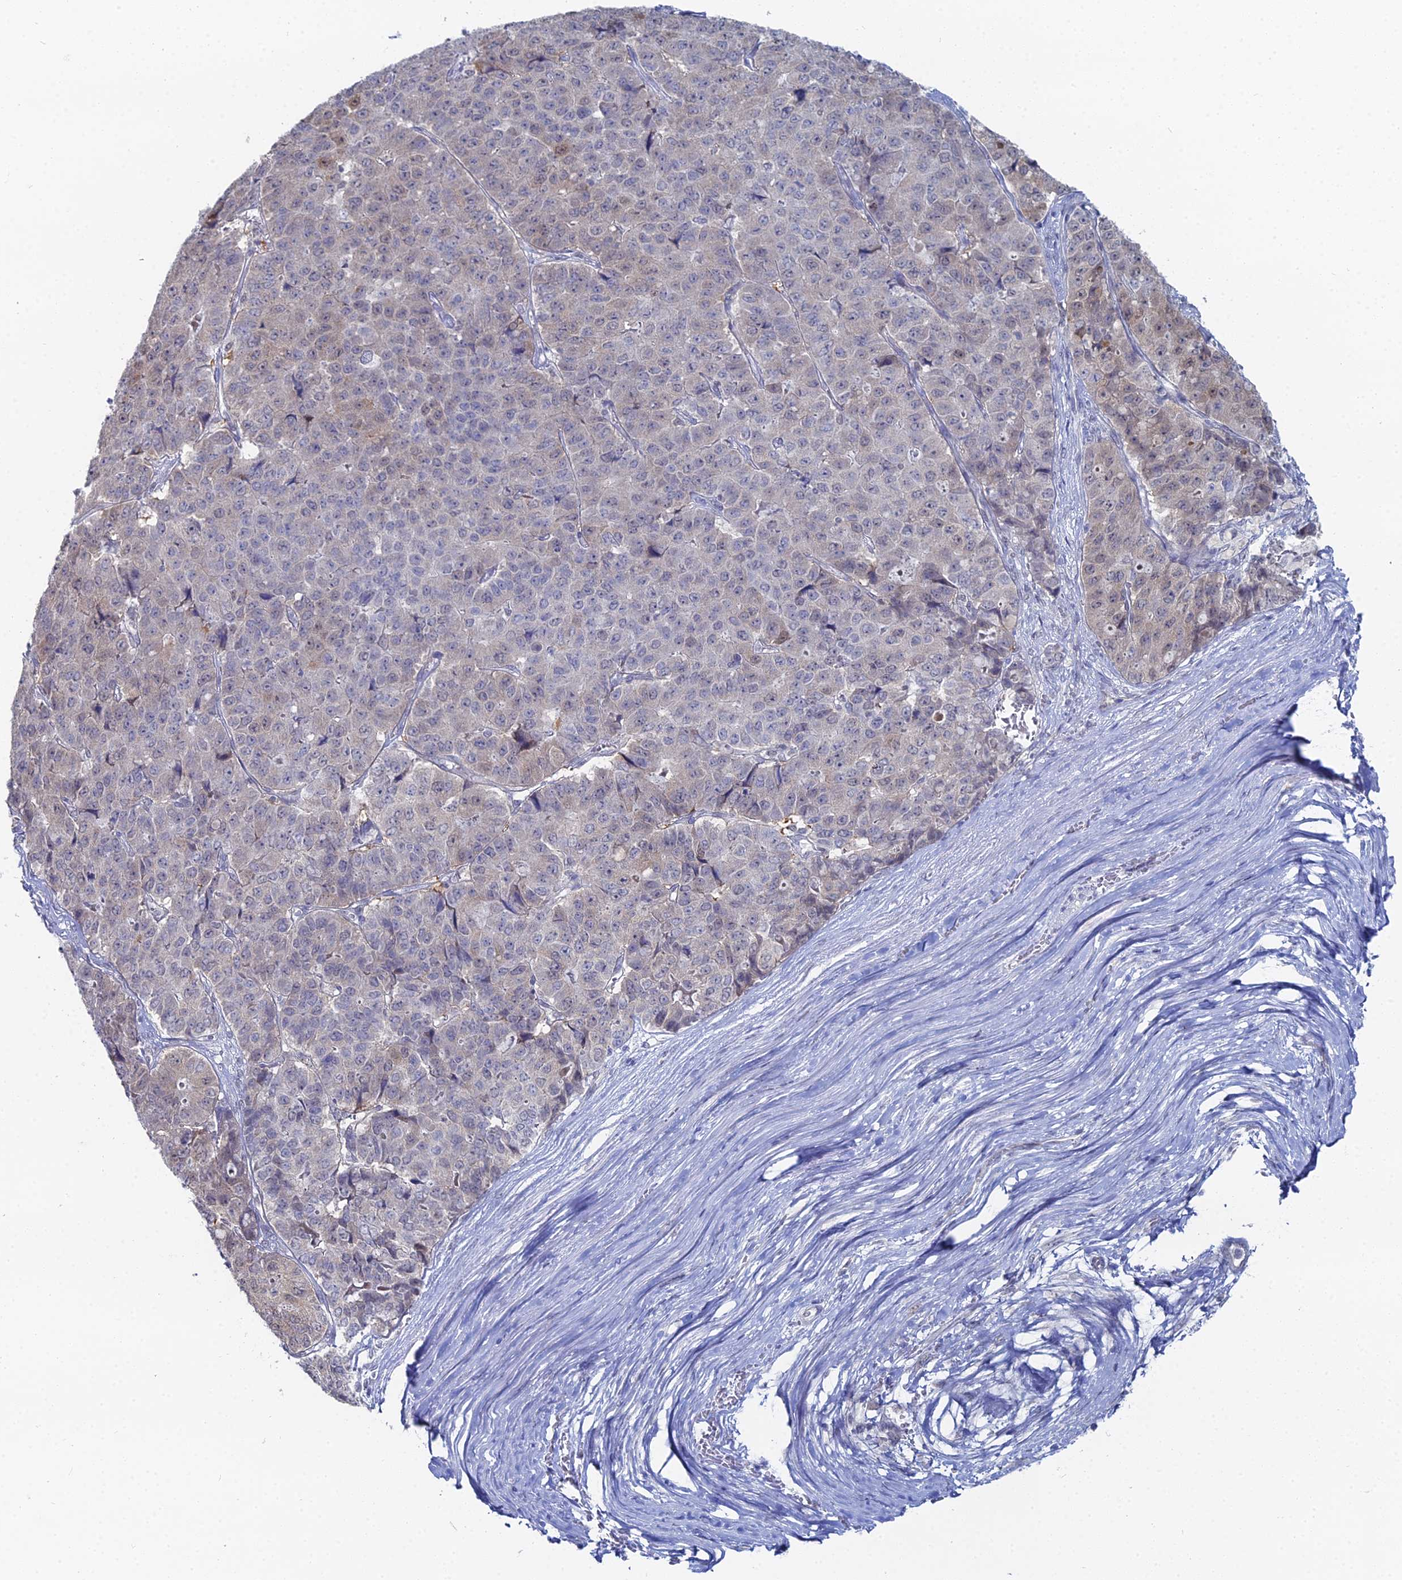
{"staining": {"intensity": "weak", "quantity": "<25%", "location": "nuclear"}, "tissue": "pancreatic cancer", "cell_type": "Tumor cells", "image_type": "cancer", "snomed": [{"axis": "morphology", "description": "Adenocarcinoma, NOS"}, {"axis": "topography", "description": "Pancreas"}], "caption": "A micrograph of pancreatic cancer (adenocarcinoma) stained for a protein displays no brown staining in tumor cells. (DAB (3,3'-diaminobenzidine) IHC with hematoxylin counter stain).", "gene": "THAP4", "patient": {"sex": "male", "age": 50}}